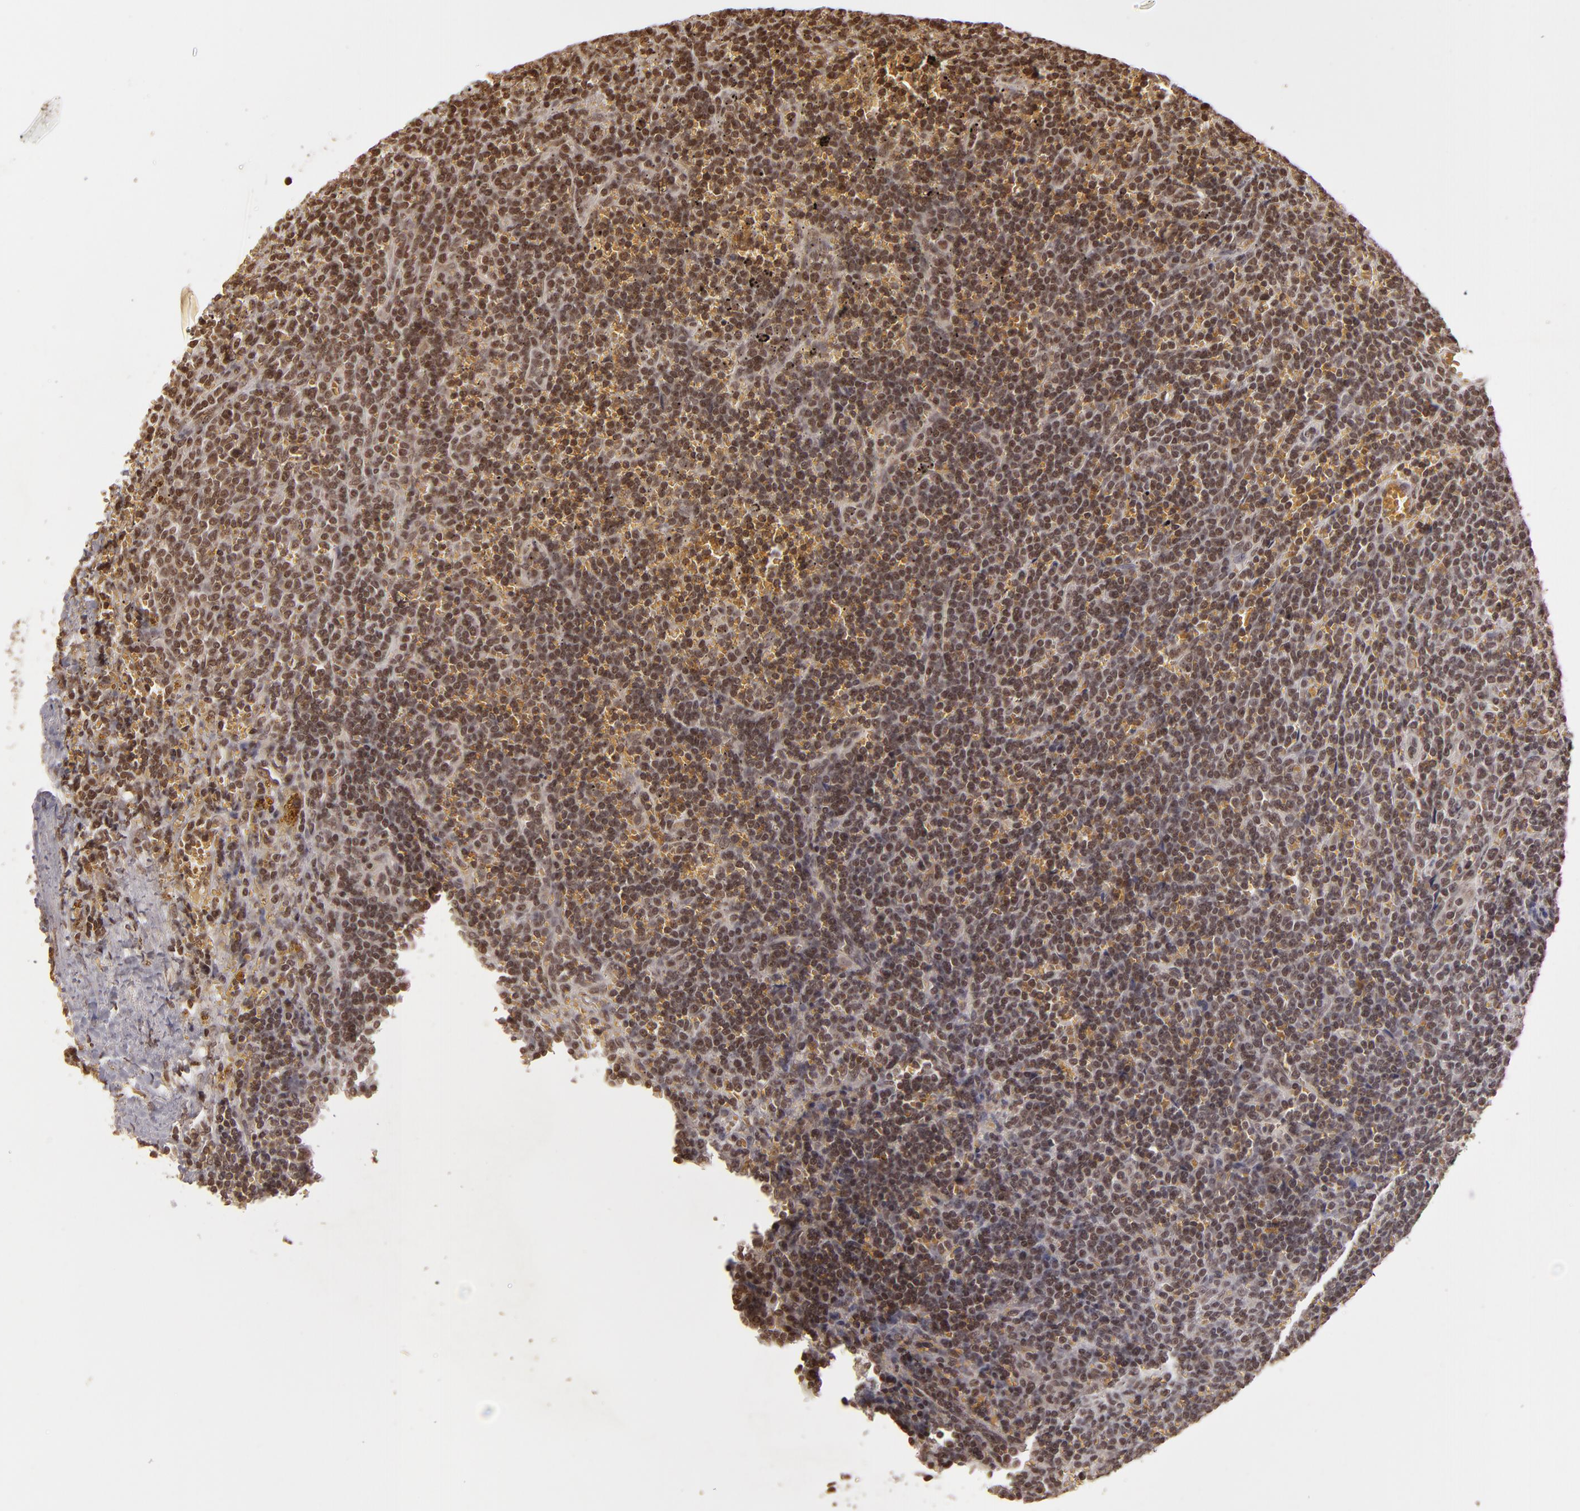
{"staining": {"intensity": "moderate", "quantity": ">75%", "location": "nuclear"}, "tissue": "lymphoma", "cell_type": "Tumor cells", "image_type": "cancer", "snomed": [{"axis": "morphology", "description": "Malignant lymphoma, non-Hodgkin's type, Low grade"}, {"axis": "topography", "description": "Spleen"}], "caption": "Immunohistochemistry of malignant lymphoma, non-Hodgkin's type (low-grade) displays medium levels of moderate nuclear expression in about >75% of tumor cells. (Brightfield microscopy of DAB IHC at high magnification).", "gene": "CUL3", "patient": {"sex": "male", "age": 80}}